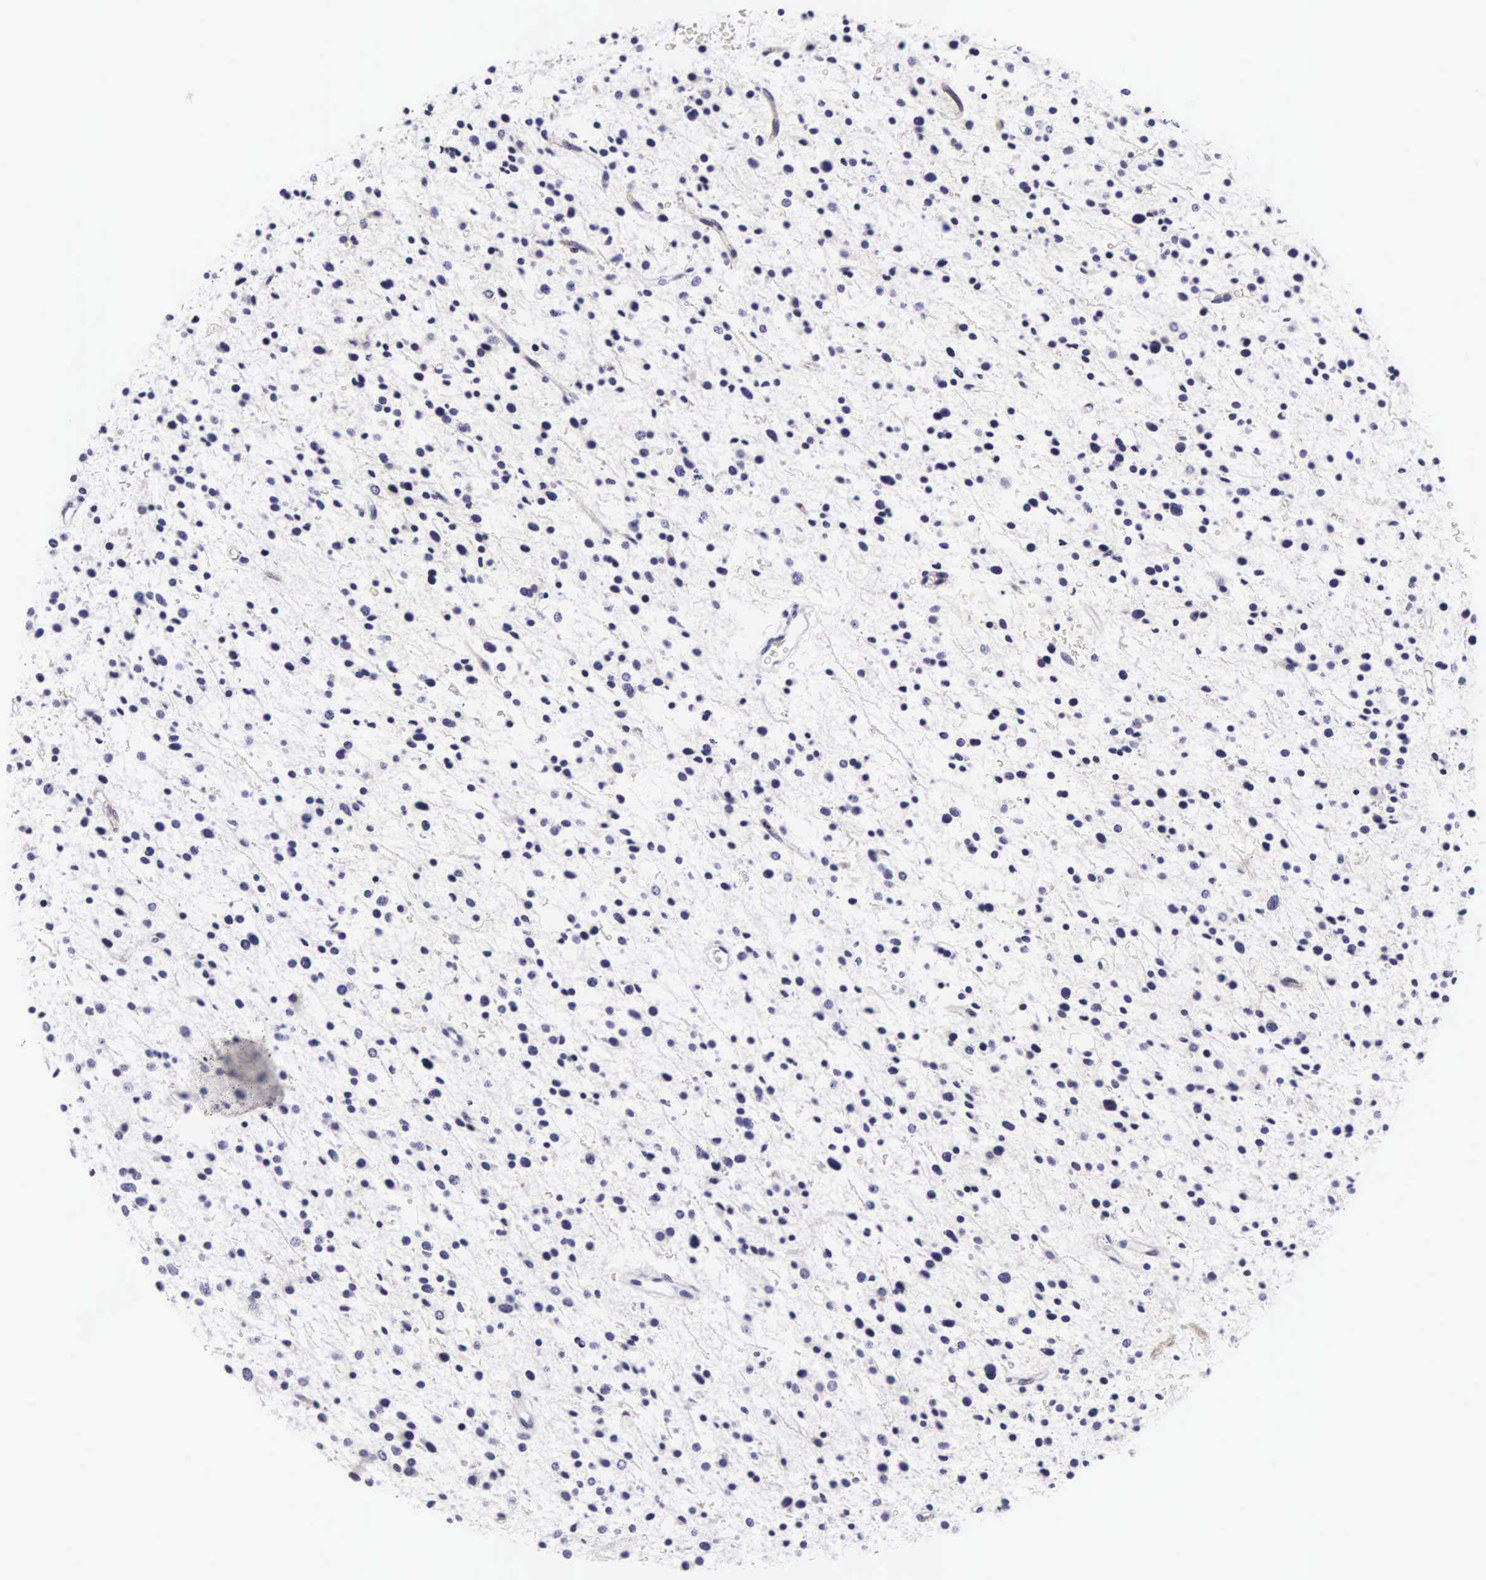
{"staining": {"intensity": "negative", "quantity": "none", "location": "none"}, "tissue": "glioma", "cell_type": "Tumor cells", "image_type": "cancer", "snomed": [{"axis": "morphology", "description": "Glioma, malignant, Low grade"}, {"axis": "topography", "description": "Brain"}], "caption": "This is an immunohistochemistry (IHC) photomicrograph of glioma. There is no positivity in tumor cells.", "gene": "UPRT", "patient": {"sex": "female", "age": 36}}